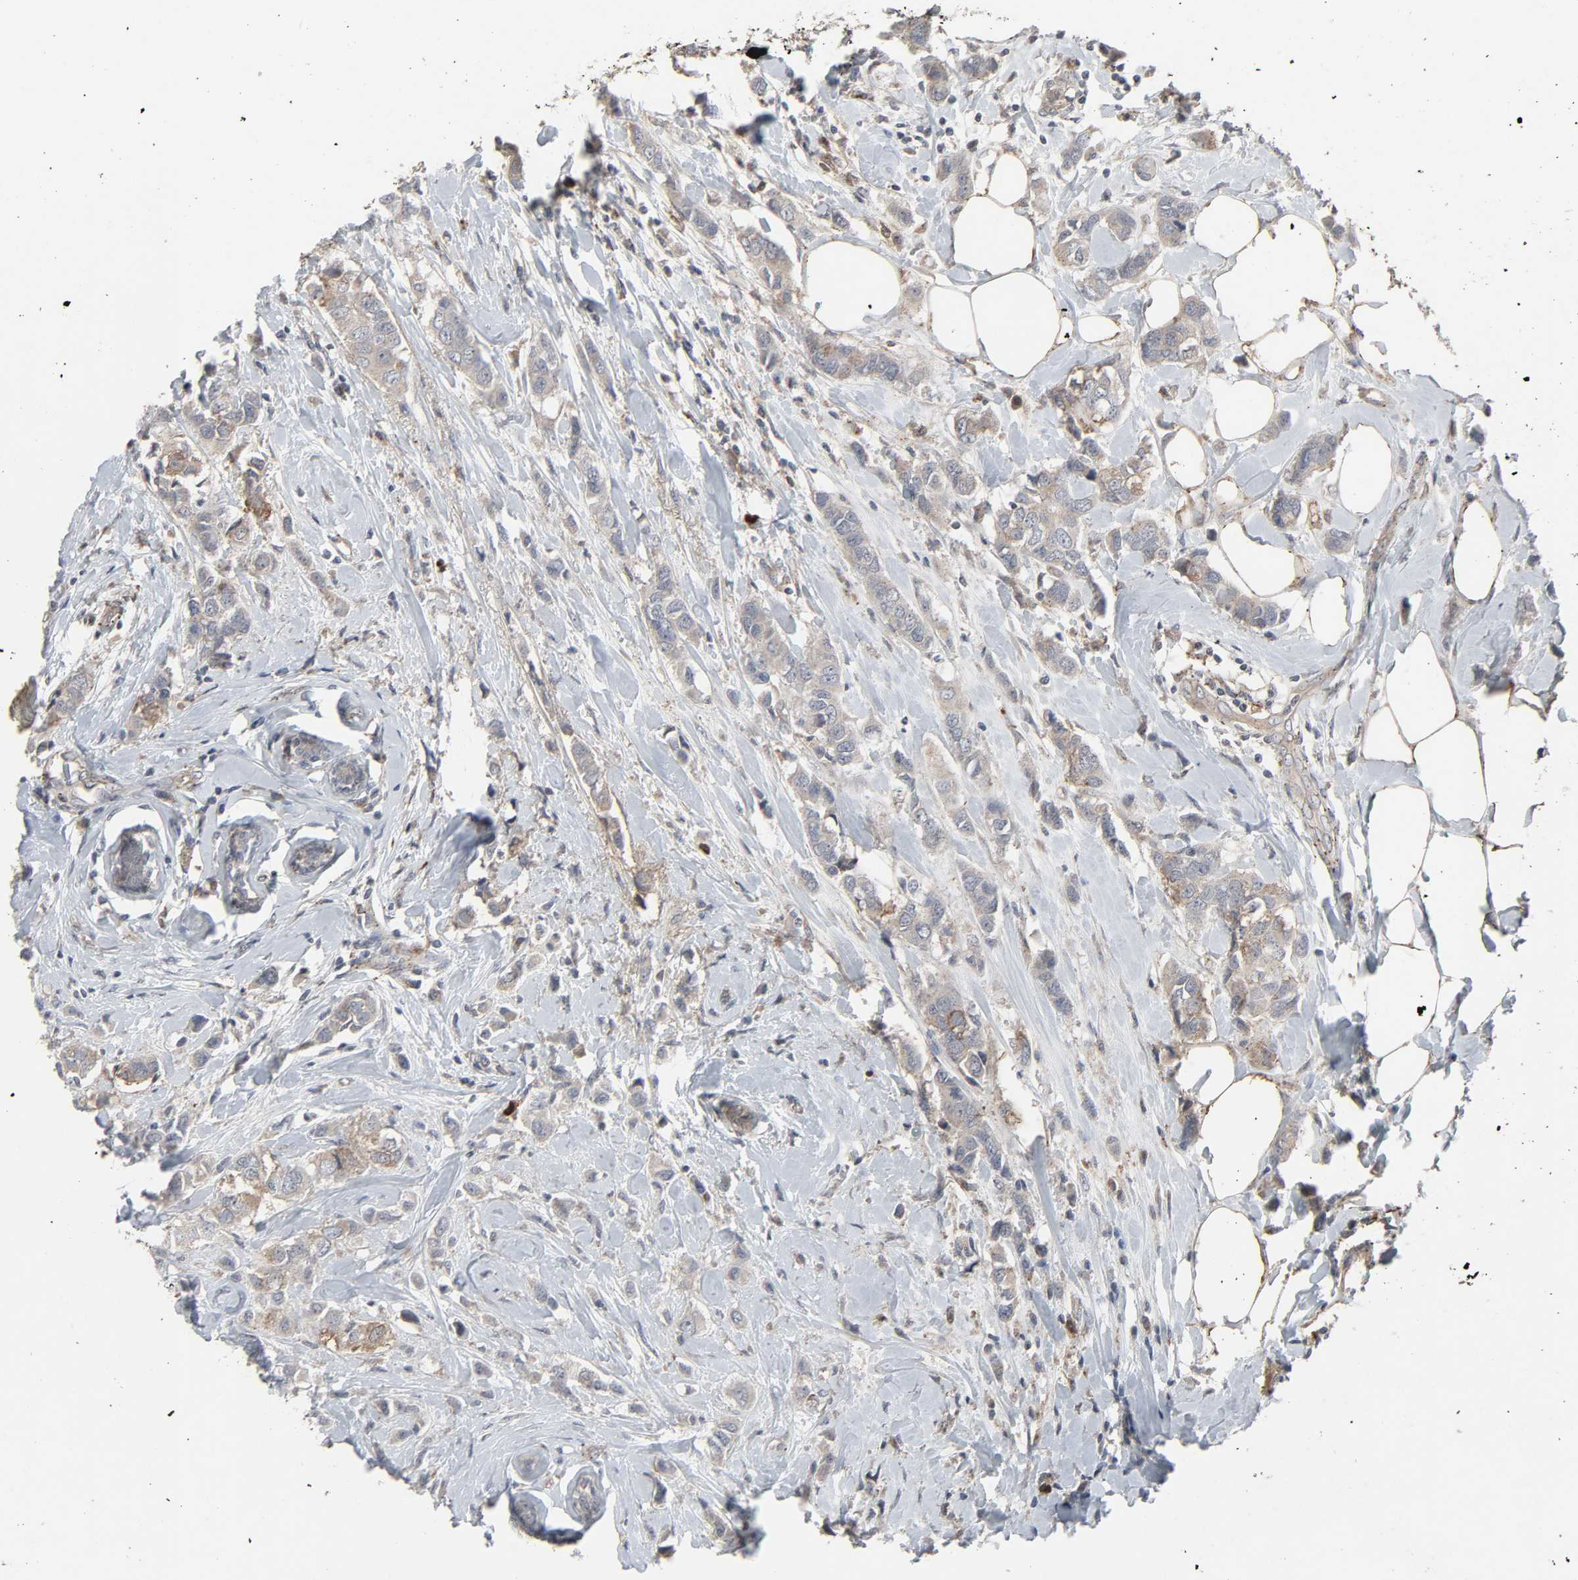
{"staining": {"intensity": "weak", "quantity": ">75%", "location": "cytoplasmic/membranous"}, "tissue": "breast cancer", "cell_type": "Tumor cells", "image_type": "cancer", "snomed": [{"axis": "morphology", "description": "Duct carcinoma"}, {"axis": "topography", "description": "Breast"}], "caption": "DAB (3,3'-diaminobenzidine) immunohistochemical staining of human invasive ductal carcinoma (breast) displays weak cytoplasmic/membranous protein staining in about >75% of tumor cells.", "gene": "ADCY4", "patient": {"sex": "female", "age": 50}}